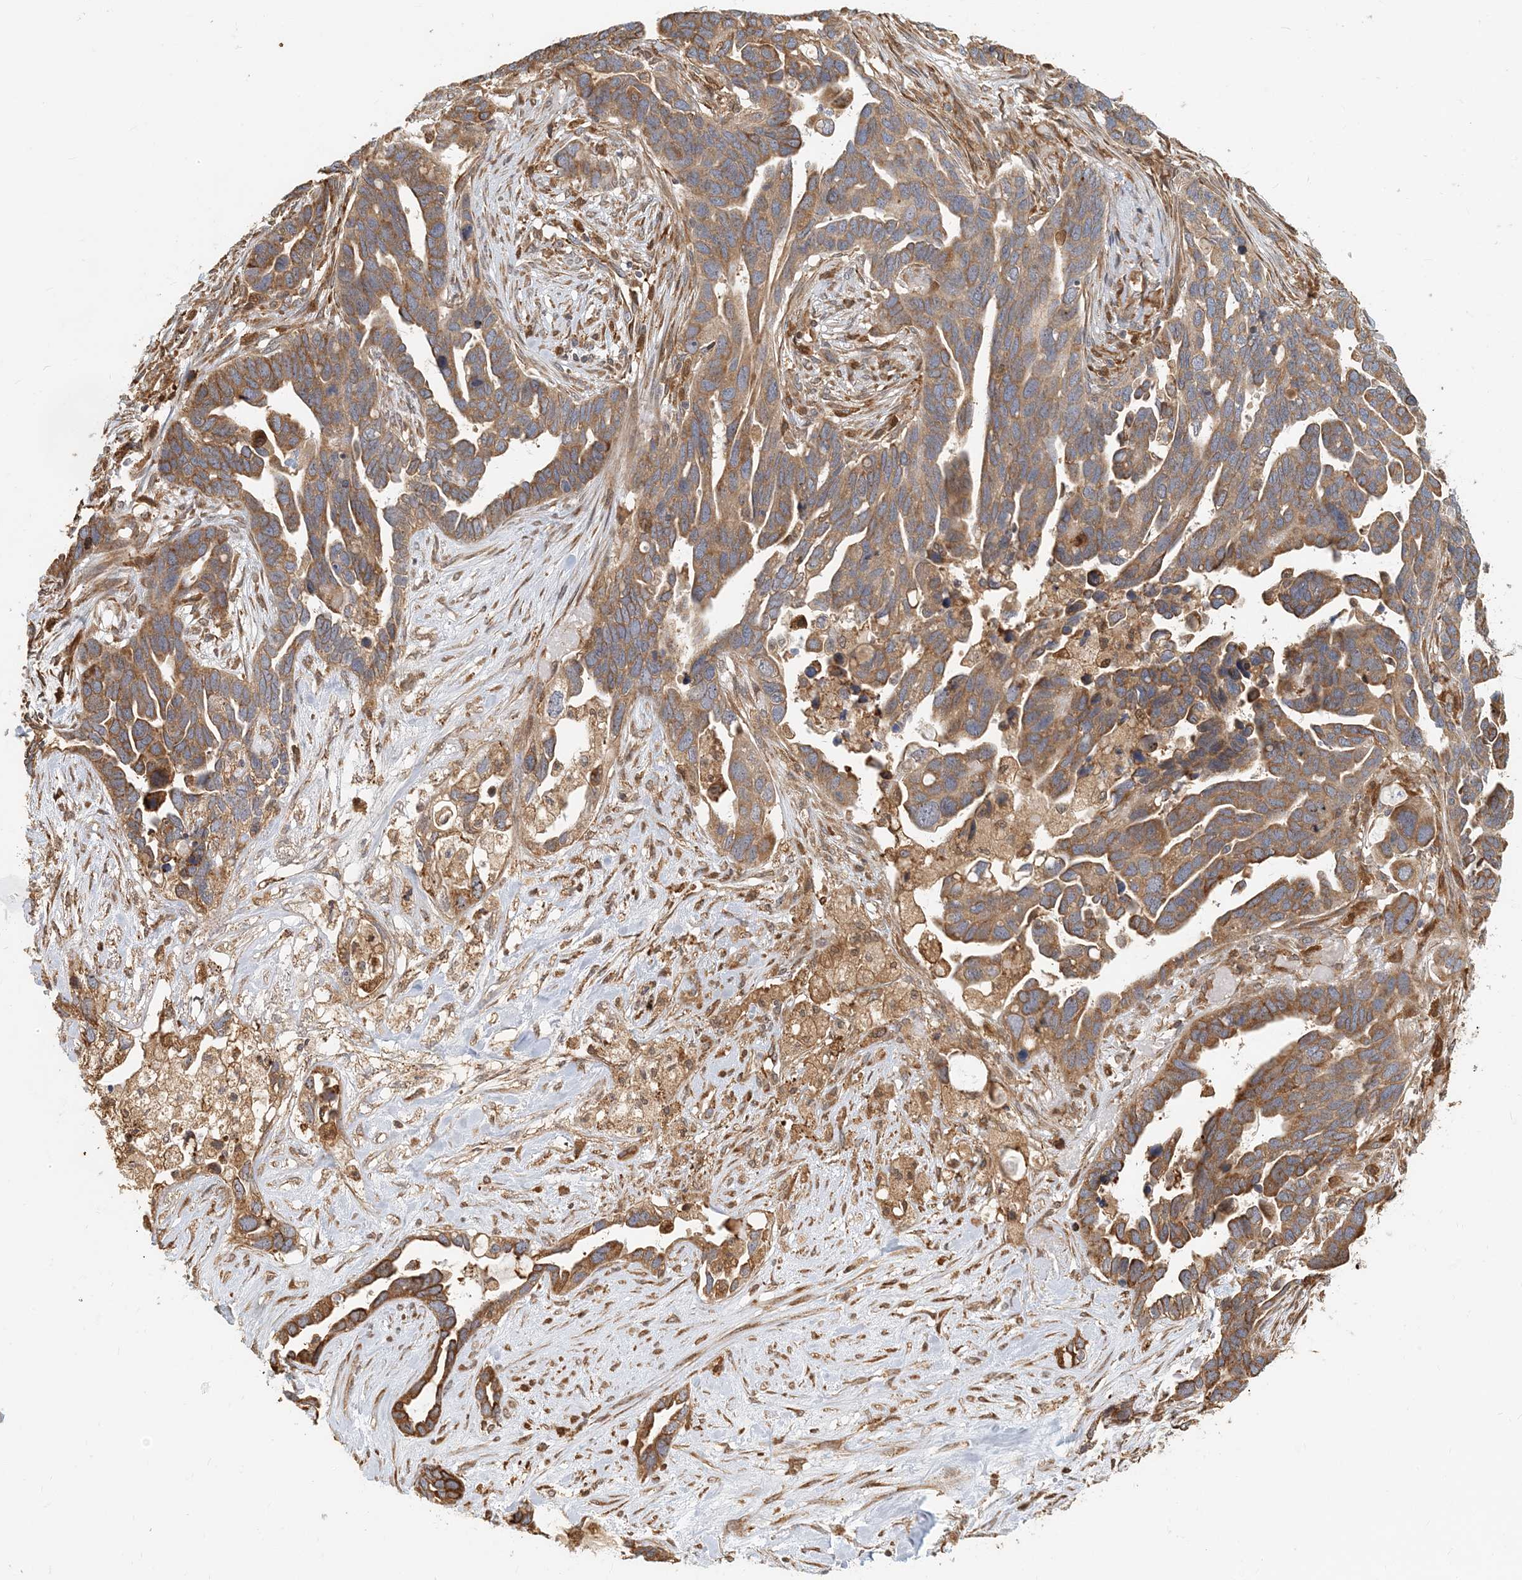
{"staining": {"intensity": "moderate", "quantity": ">75%", "location": "cytoplasmic/membranous"}, "tissue": "ovarian cancer", "cell_type": "Tumor cells", "image_type": "cancer", "snomed": [{"axis": "morphology", "description": "Cystadenocarcinoma, serous, NOS"}, {"axis": "topography", "description": "Ovary"}], "caption": "Ovarian cancer (serous cystadenocarcinoma) stained with immunohistochemistry (IHC) demonstrates moderate cytoplasmic/membranous positivity in approximately >75% of tumor cells. The protein of interest is shown in brown color, while the nuclei are stained blue.", "gene": "HNMT", "patient": {"sex": "female", "age": 54}}